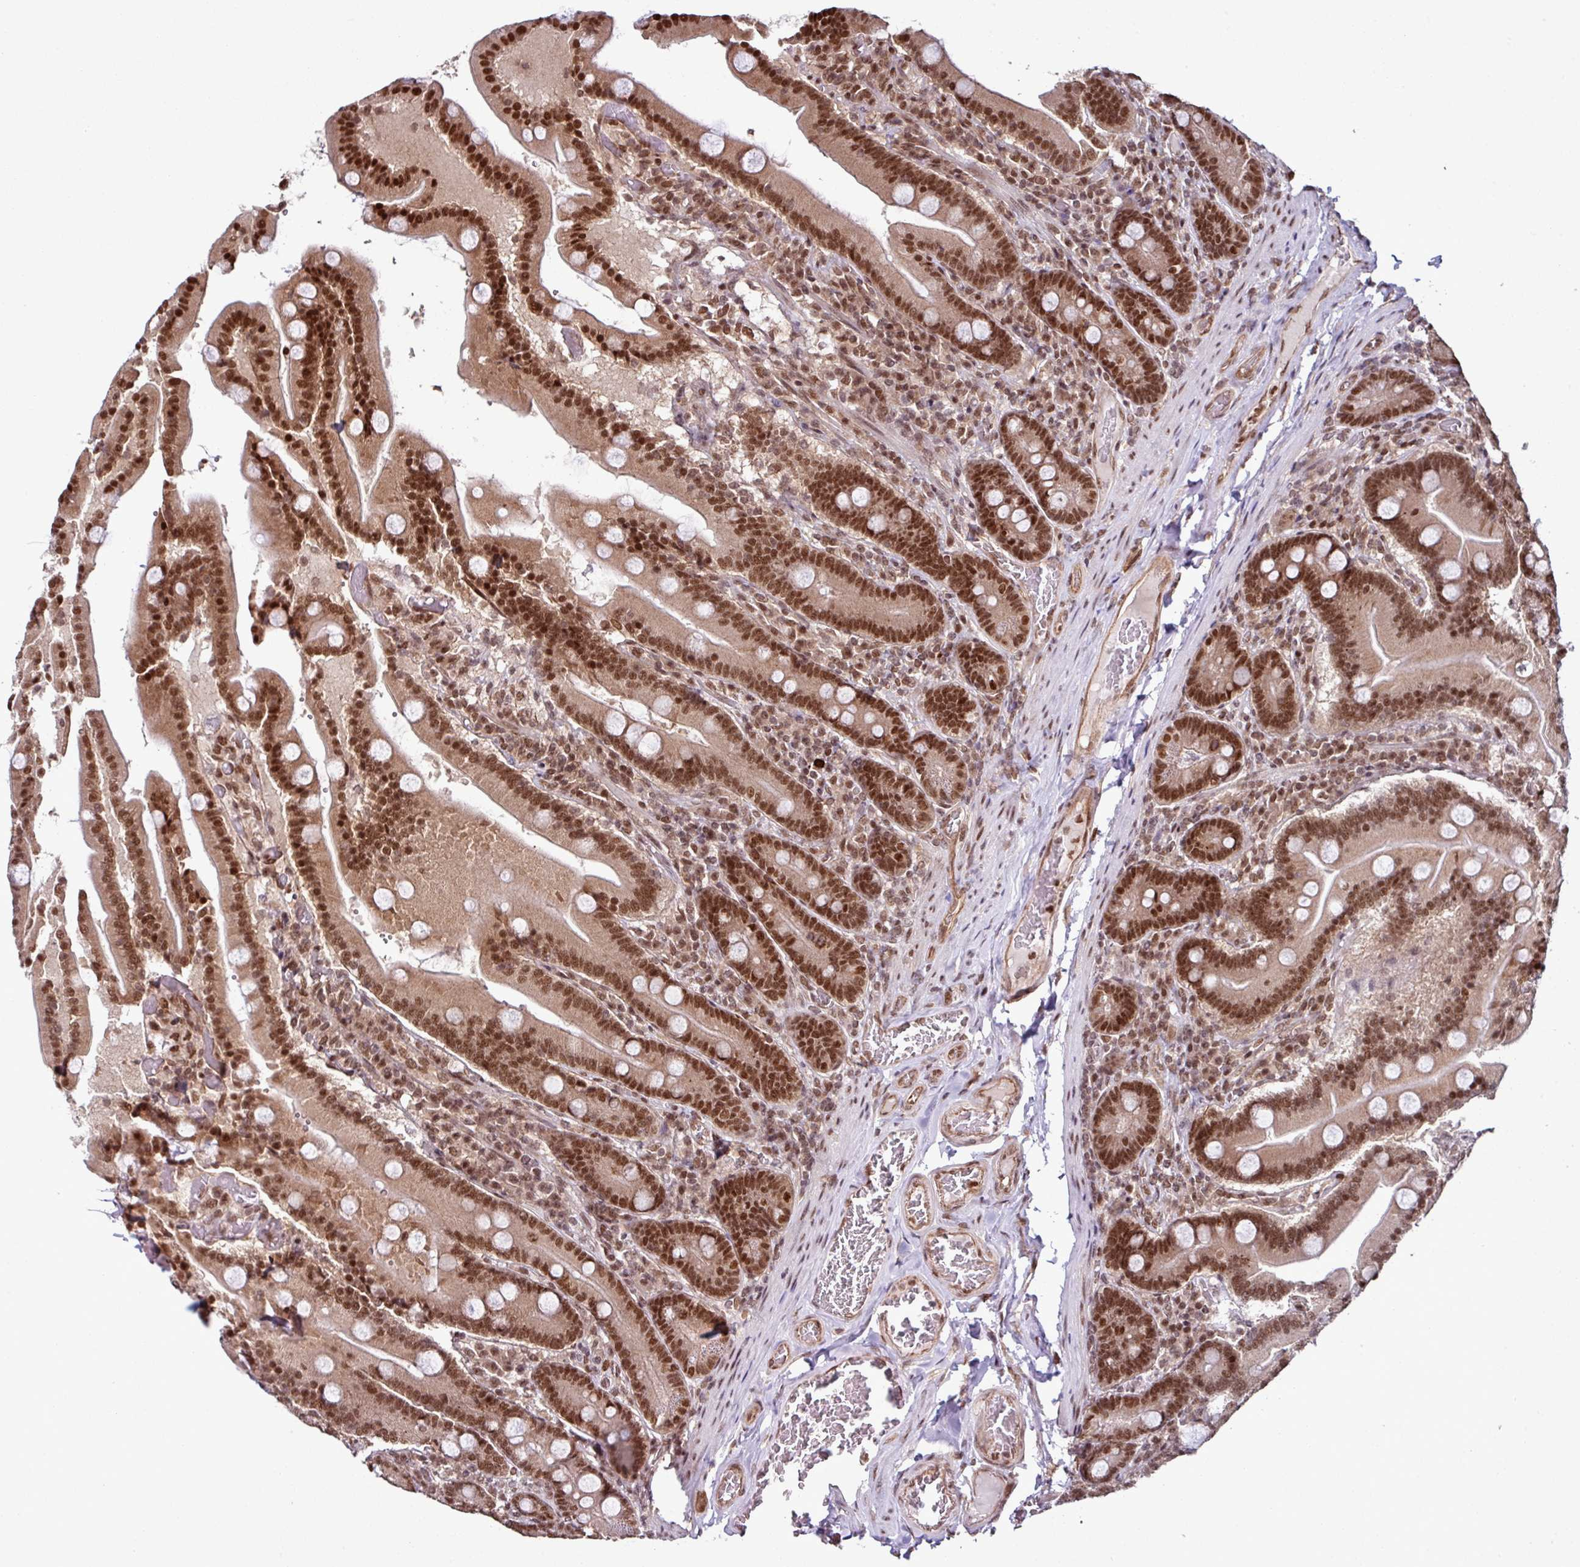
{"staining": {"intensity": "strong", "quantity": ">75%", "location": "cytoplasmic/membranous,nuclear"}, "tissue": "duodenum", "cell_type": "Glandular cells", "image_type": "normal", "snomed": [{"axis": "morphology", "description": "Normal tissue, NOS"}, {"axis": "topography", "description": "Duodenum"}], "caption": "Brown immunohistochemical staining in normal duodenum demonstrates strong cytoplasmic/membranous,nuclear staining in approximately >75% of glandular cells. (Brightfield microscopy of DAB IHC at high magnification).", "gene": "MORF4L2", "patient": {"sex": "female", "age": 62}}